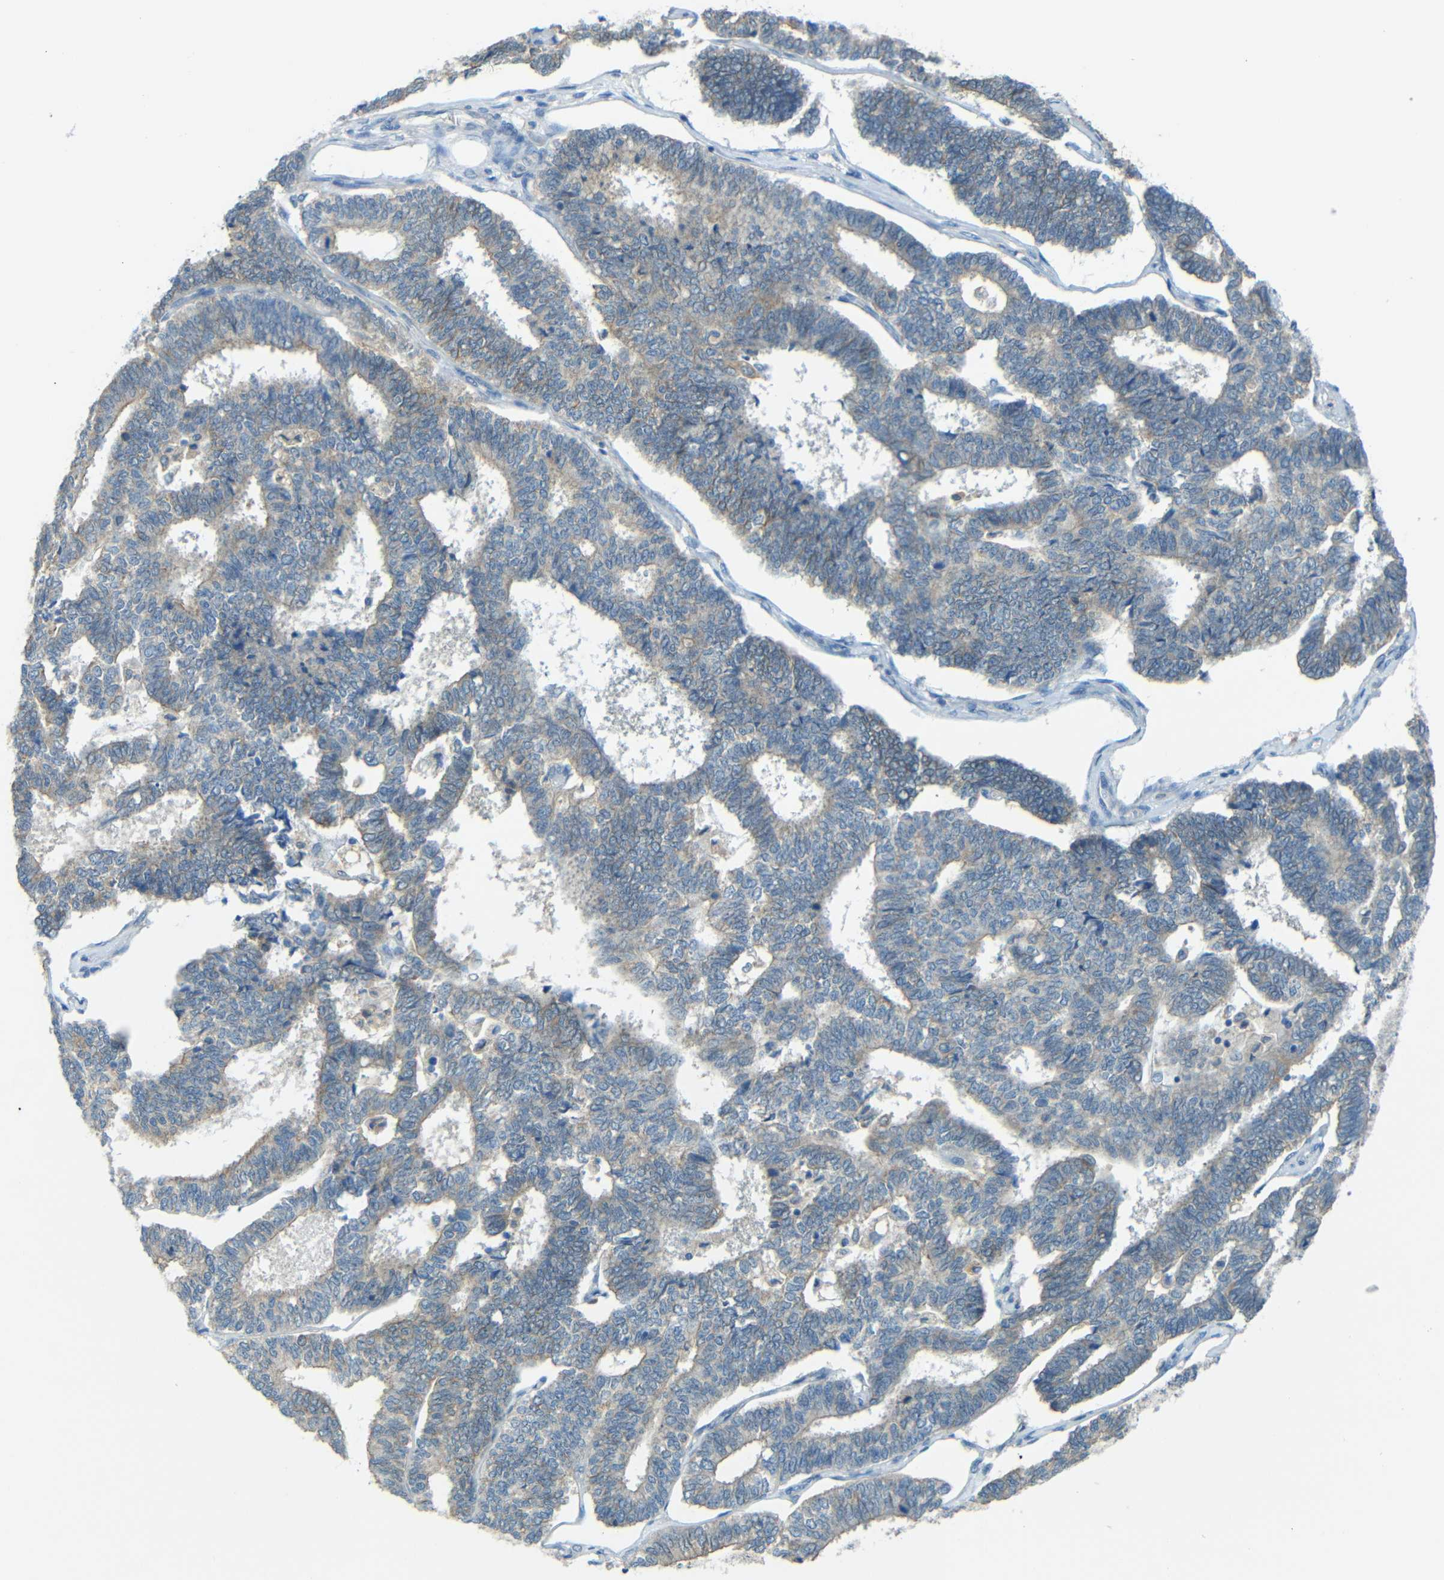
{"staining": {"intensity": "weak", "quantity": "25%-75%", "location": "cytoplasmic/membranous"}, "tissue": "endometrial cancer", "cell_type": "Tumor cells", "image_type": "cancer", "snomed": [{"axis": "morphology", "description": "Adenocarcinoma, NOS"}, {"axis": "topography", "description": "Endometrium"}], "caption": "Immunohistochemical staining of adenocarcinoma (endometrial) shows low levels of weak cytoplasmic/membranous staining in approximately 25%-75% of tumor cells.", "gene": "CYP26B1", "patient": {"sex": "female", "age": 70}}